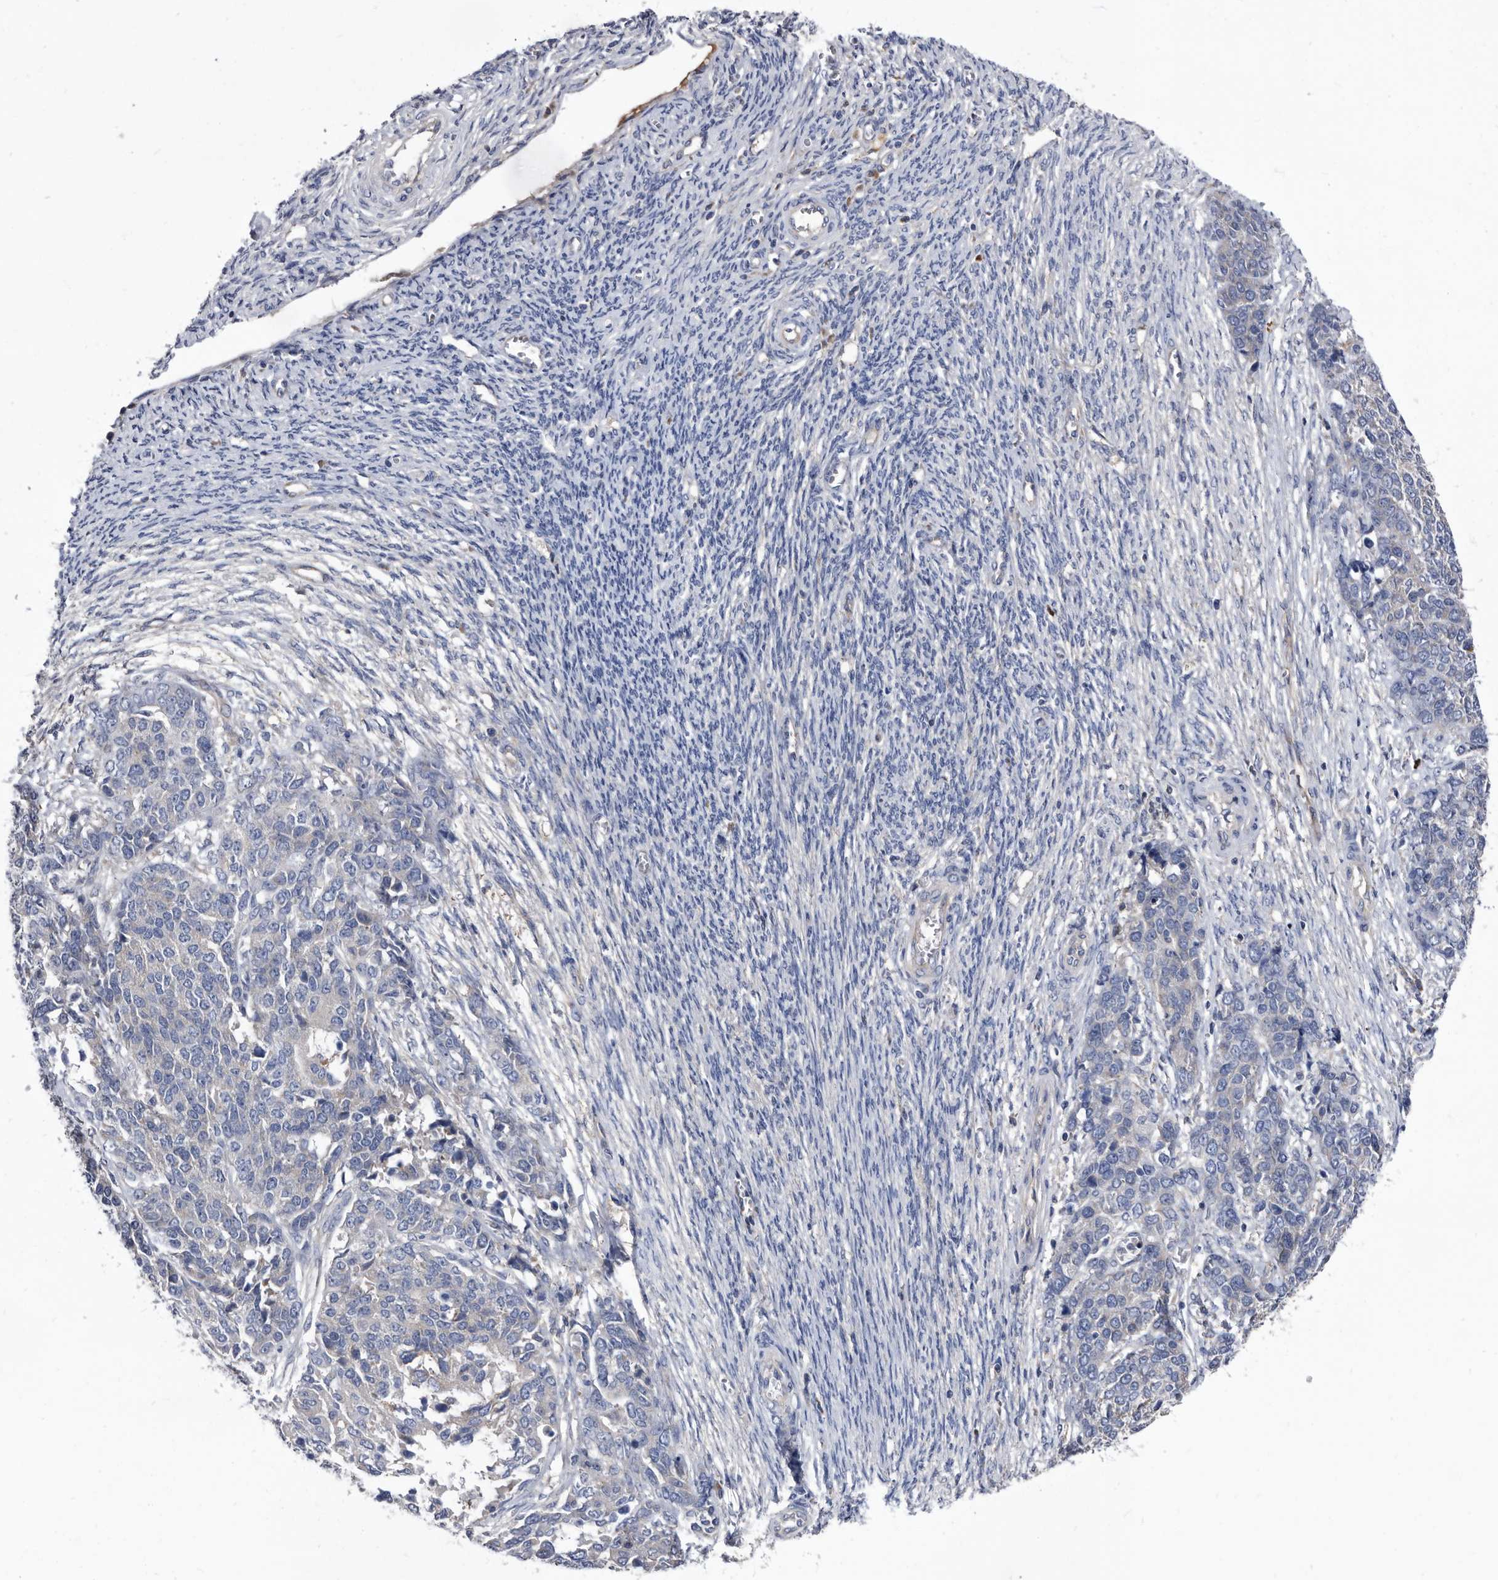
{"staining": {"intensity": "negative", "quantity": "none", "location": "none"}, "tissue": "ovarian cancer", "cell_type": "Tumor cells", "image_type": "cancer", "snomed": [{"axis": "morphology", "description": "Cystadenocarcinoma, serous, NOS"}, {"axis": "topography", "description": "Ovary"}], "caption": "IHC of human ovarian cancer shows no staining in tumor cells.", "gene": "DTNBP1", "patient": {"sex": "female", "age": 44}}